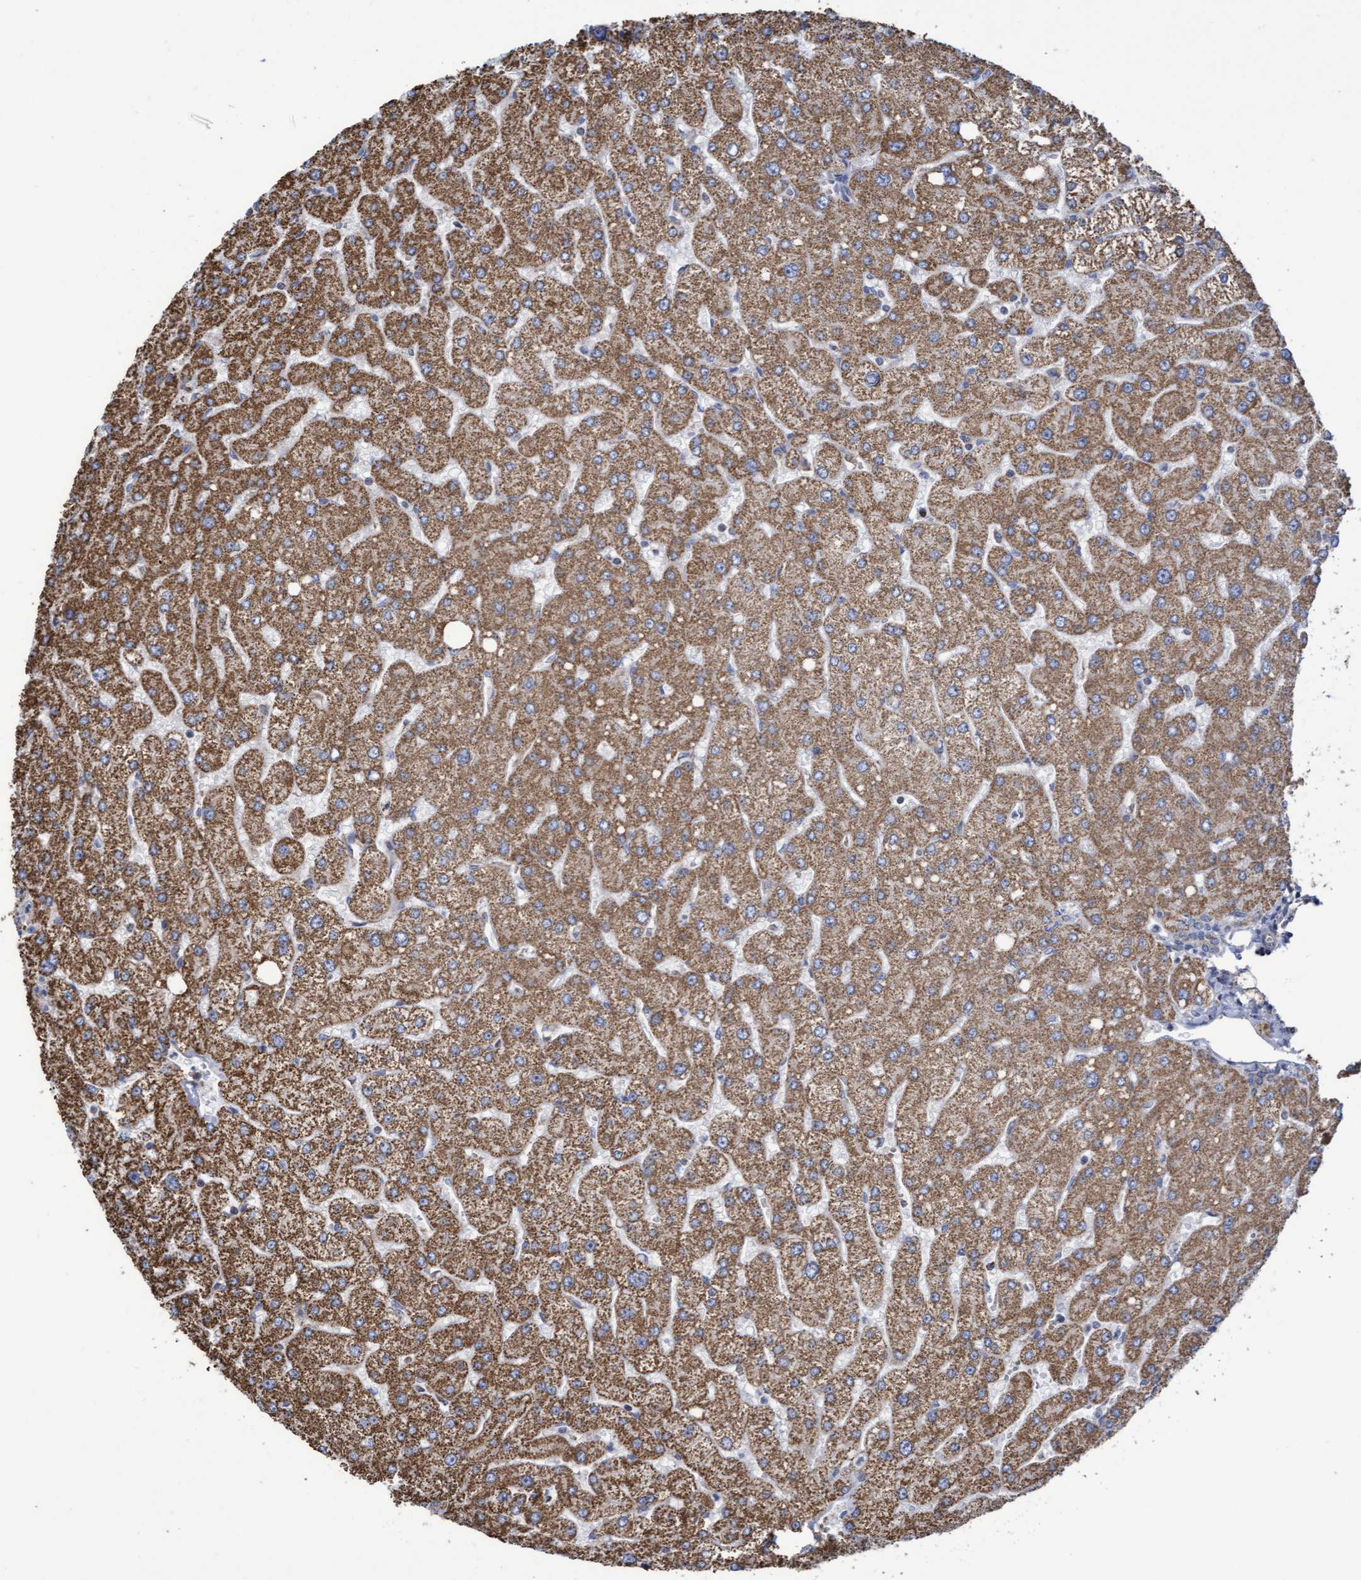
{"staining": {"intensity": "moderate", "quantity": "<25%", "location": "cytoplasmic/membranous"}, "tissue": "liver", "cell_type": "Cholangiocytes", "image_type": "normal", "snomed": [{"axis": "morphology", "description": "Normal tissue, NOS"}, {"axis": "topography", "description": "Liver"}], "caption": "DAB immunohistochemical staining of benign human liver displays moderate cytoplasmic/membranous protein expression in about <25% of cholangiocytes. (DAB = brown stain, brightfield microscopy at high magnification).", "gene": "COBL", "patient": {"sex": "male", "age": 55}}